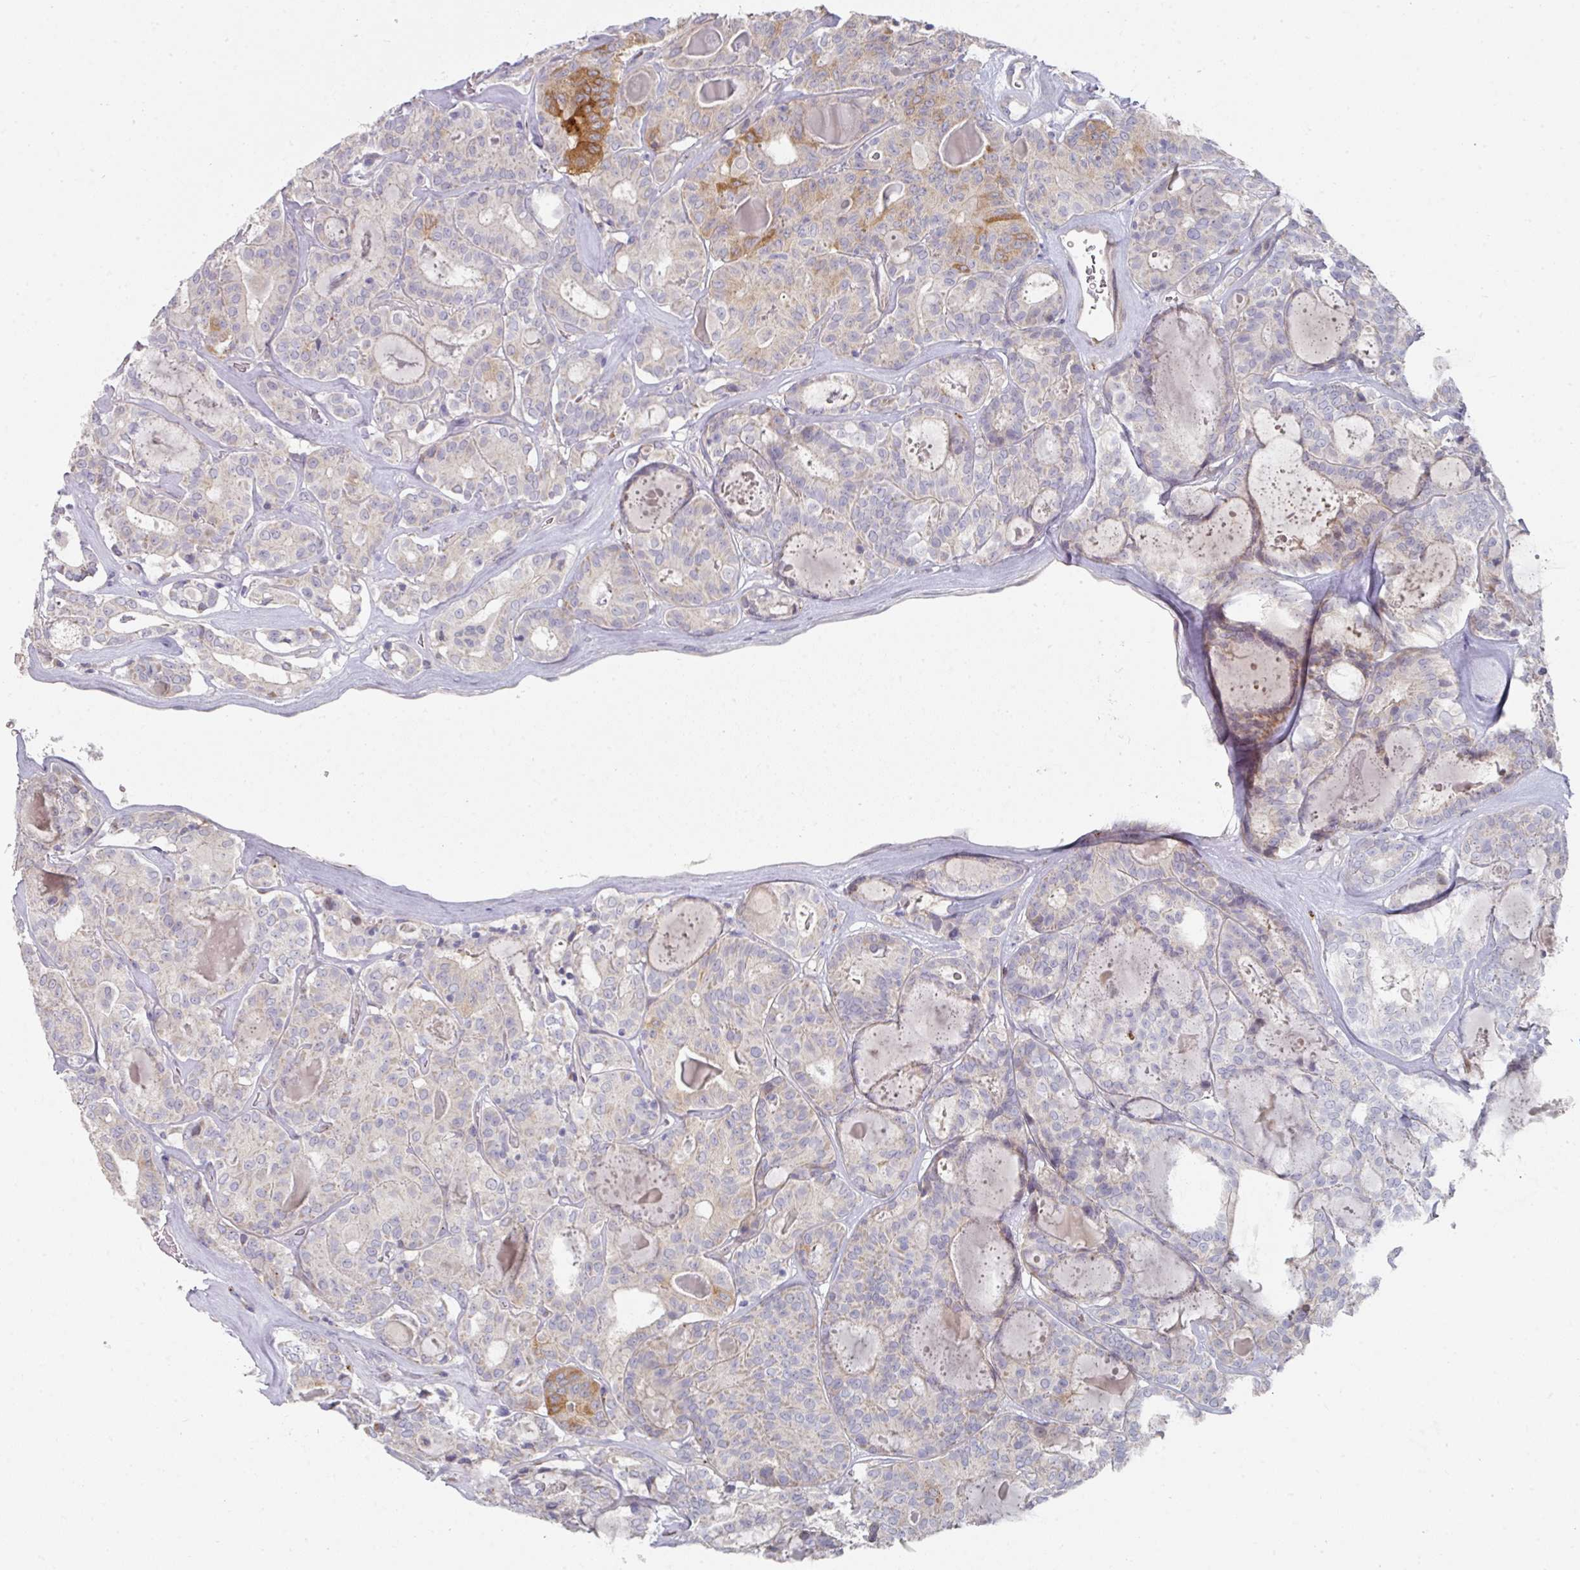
{"staining": {"intensity": "moderate", "quantity": "<25%", "location": "cytoplasmic/membranous"}, "tissue": "thyroid cancer", "cell_type": "Tumor cells", "image_type": "cancer", "snomed": [{"axis": "morphology", "description": "Papillary adenocarcinoma, NOS"}, {"axis": "topography", "description": "Thyroid gland"}], "caption": "Immunohistochemistry (DAB) staining of thyroid cancer (papillary adenocarcinoma) exhibits moderate cytoplasmic/membranous protein staining in approximately <25% of tumor cells. The protein of interest is shown in brown color, while the nuclei are stained blue.", "gene": "NT5C1A", "patient": {"sex": "female", "age": 72}}